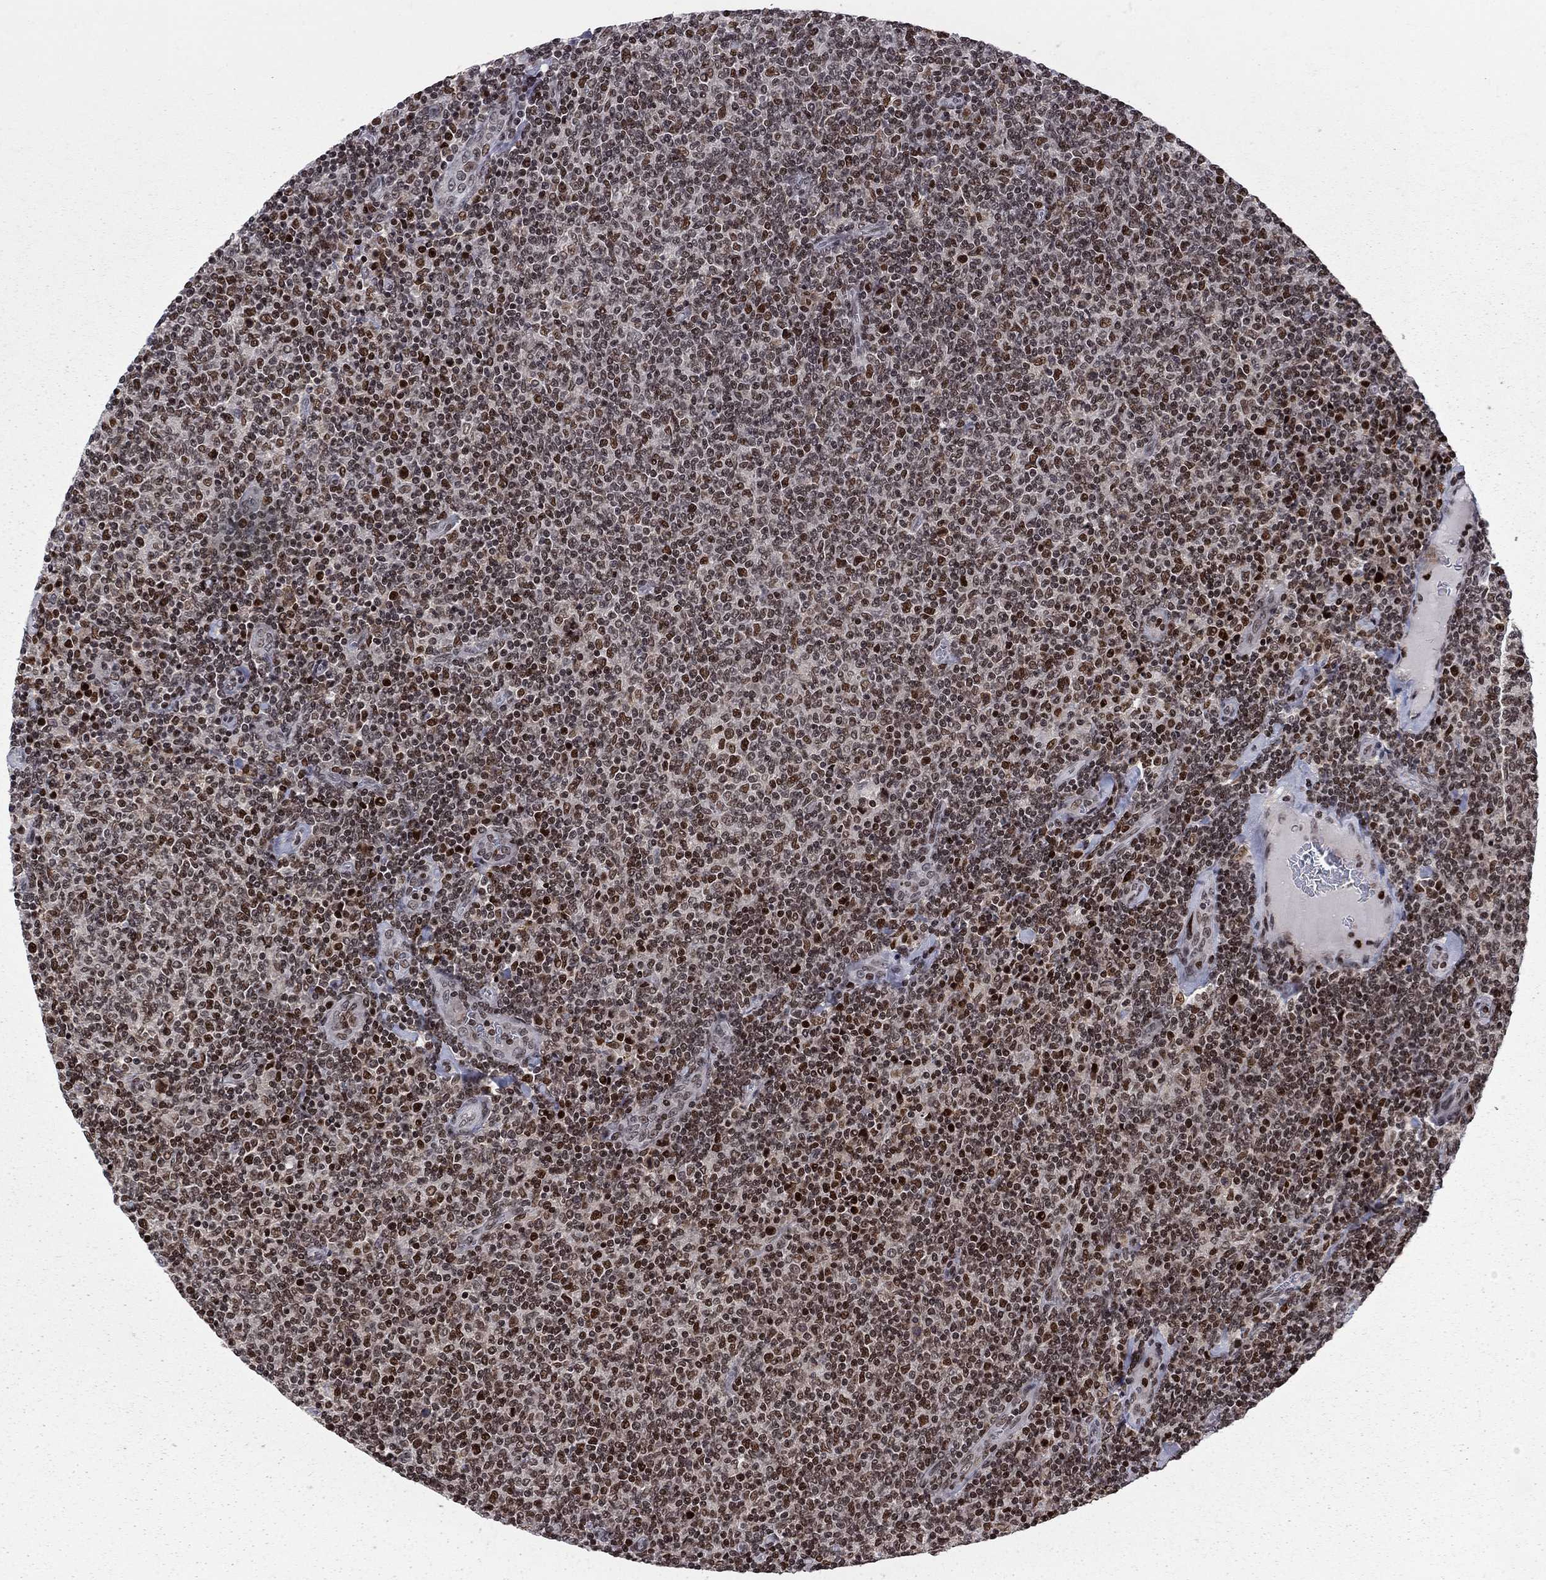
{"staining": {"intensity": "strong", "quantity": ">75%", "location": "nuclear"}, "tissue": "lymphoma", "cell_type": "Tumor cells", "image_type": "cancer", "snomed": [{"axis": "morphology", "description": "Malignant lymphoma, non-Hodgkin's type, Low grade"}, {"axis": "topography", "description": "Lymph node"}], "caption": "Strong nuclear positivity is present in about >75% of tumor cells in malignant lymphoma, non-Hodgkin's type (low-grade).", "gene": "RNASEH2C", "patient": {"sex": "male", "age": 52}}